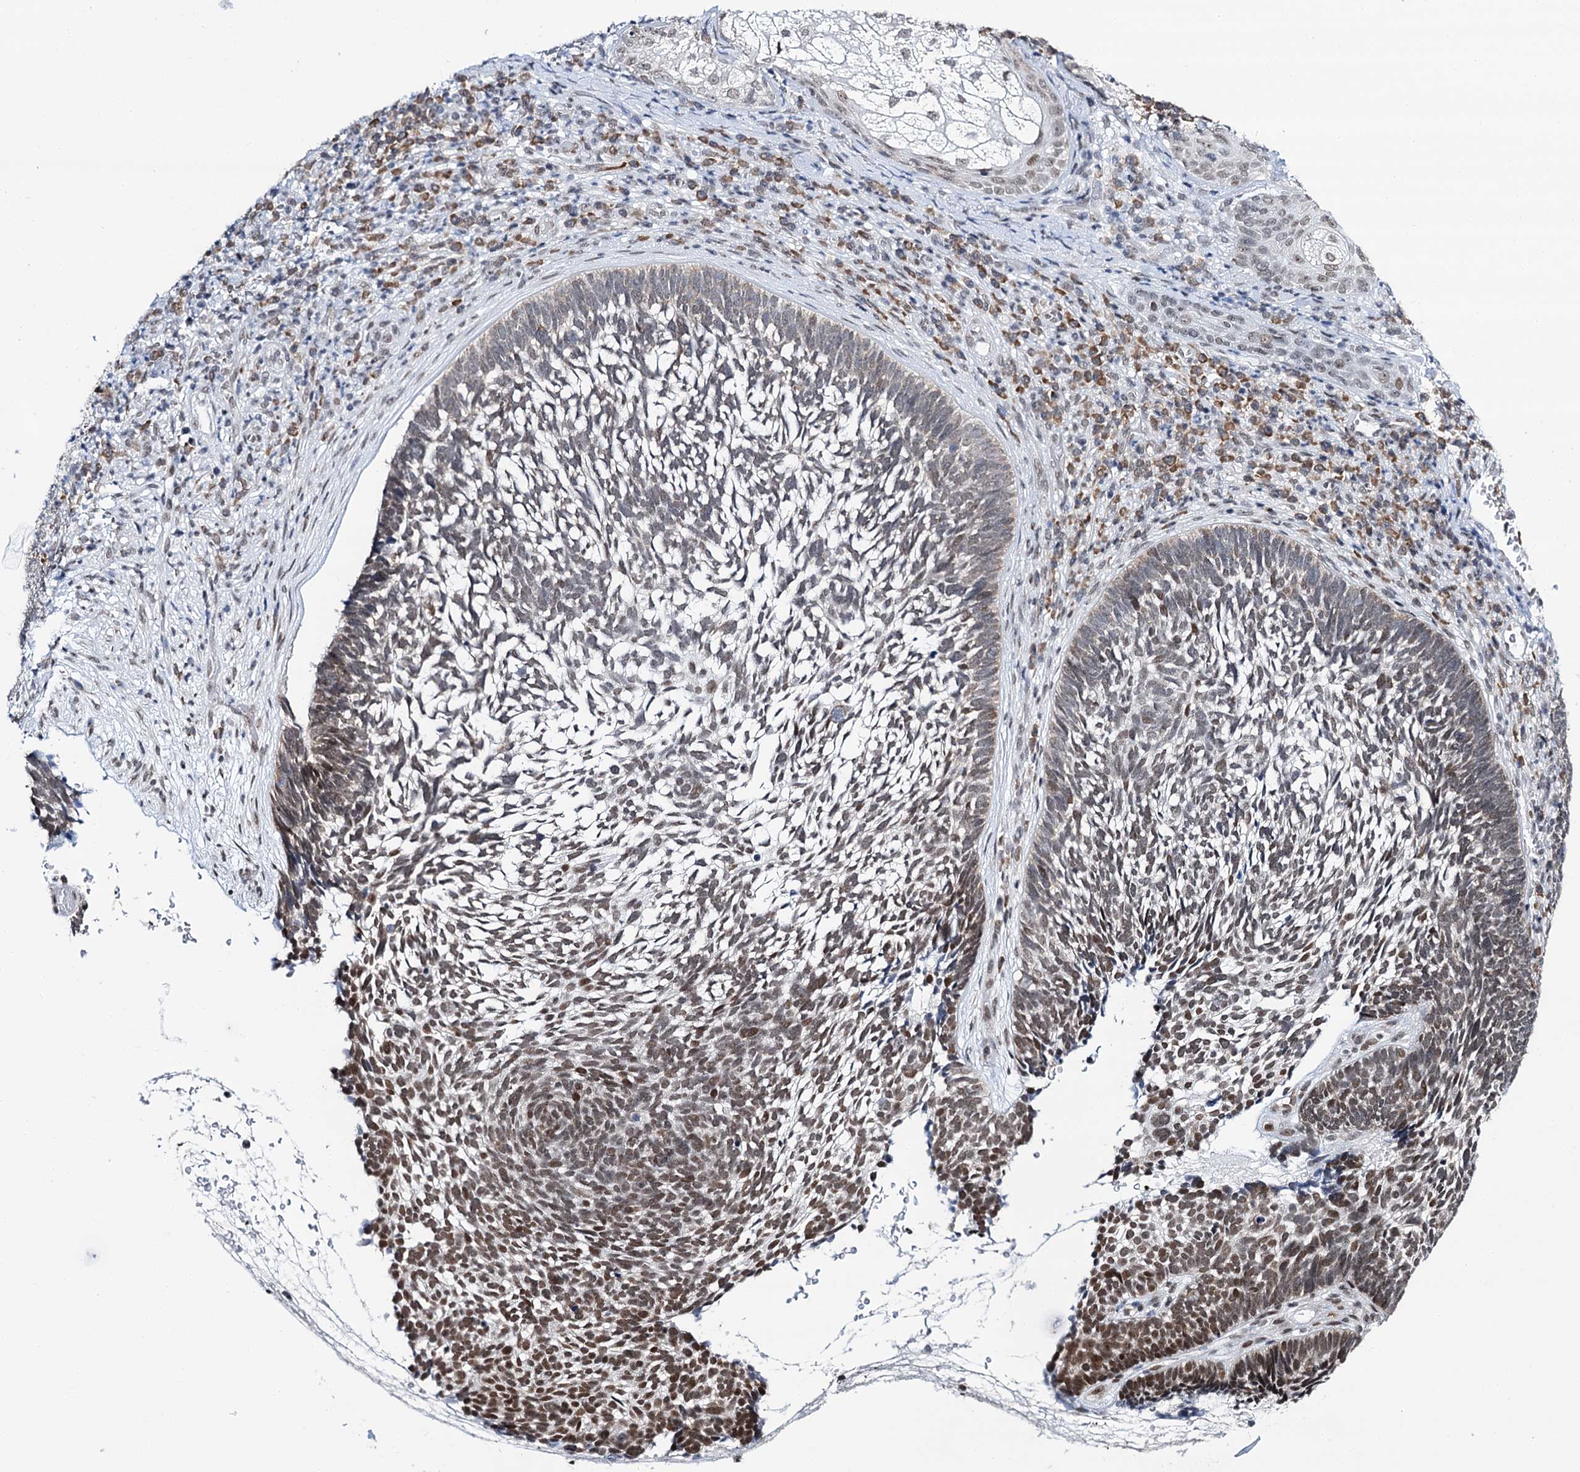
{"staining": {"intensity": "moderate", "quantity": "25%-75%", "location": "nuclear"}, "tissue": "skin cancer", "cell_type": "Tumor cells", "image_type": "cancer", "snomed": [{"axis": "morphology", "description": "Basal cell carcinoma"}, {"axis": "topography", "description": "Skin"}], "caption": "This photomicrograph shows immunohistochemistry staining of human skin cancer (basal cell carcinoma), with medium moderate nuclear expression in approximately 25%-75% of tumor cells.", "gene": "SPATS2", "patient": {"sex": "male", "age": 88}}